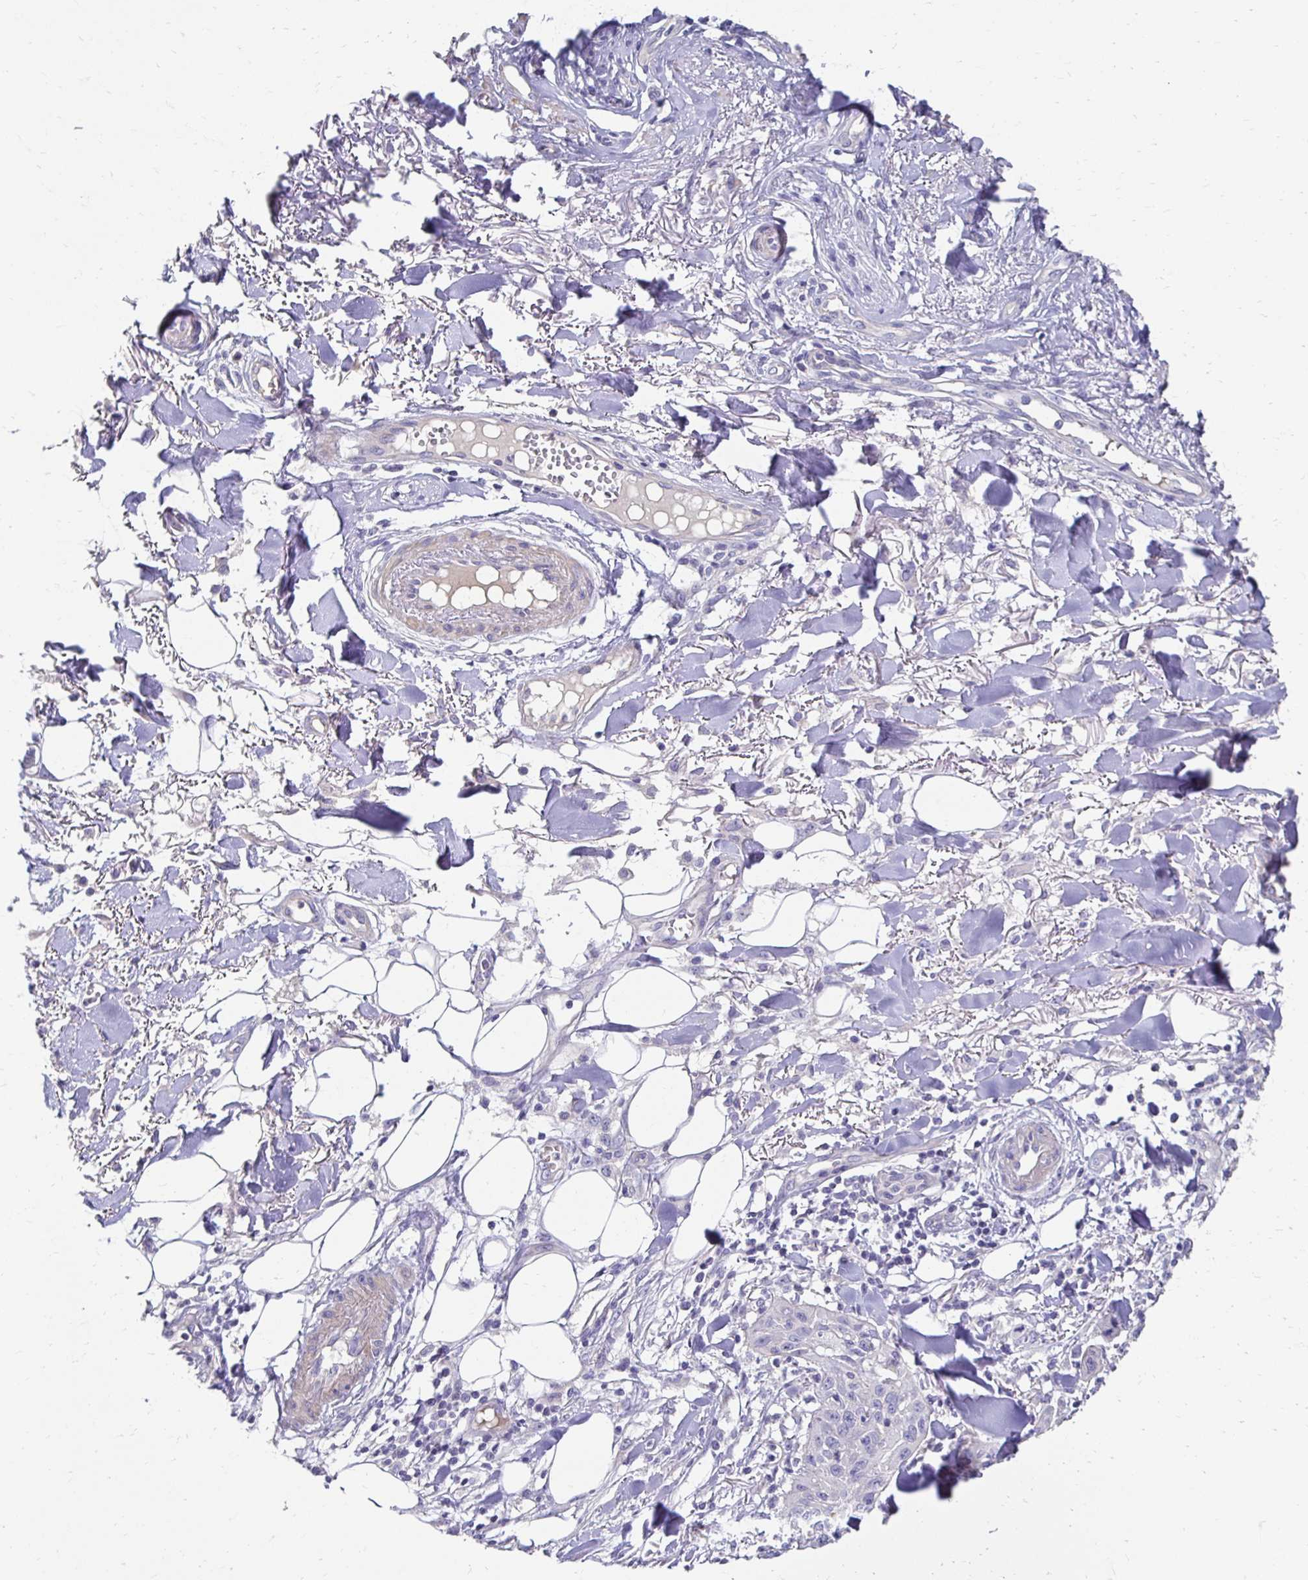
{"staining": {"intensity": "negative", "quantity": "none", "location": "none"}, "tissue": "skin cancer", "cell_type": "Tumor cells", "image_type": "cancer", "snomed": [{"axis": "morphology", "description": "Squamous cell carcinoma, NOS"}, {"axis": "topography", "description": "Skin"}], "caption": "An immunohistochemistry image of skin cancer is shown. There is no staining in tumor cells of skin cancer.", "gene": "AKAP6", "patient": {"sex": "female", "age": 88}}